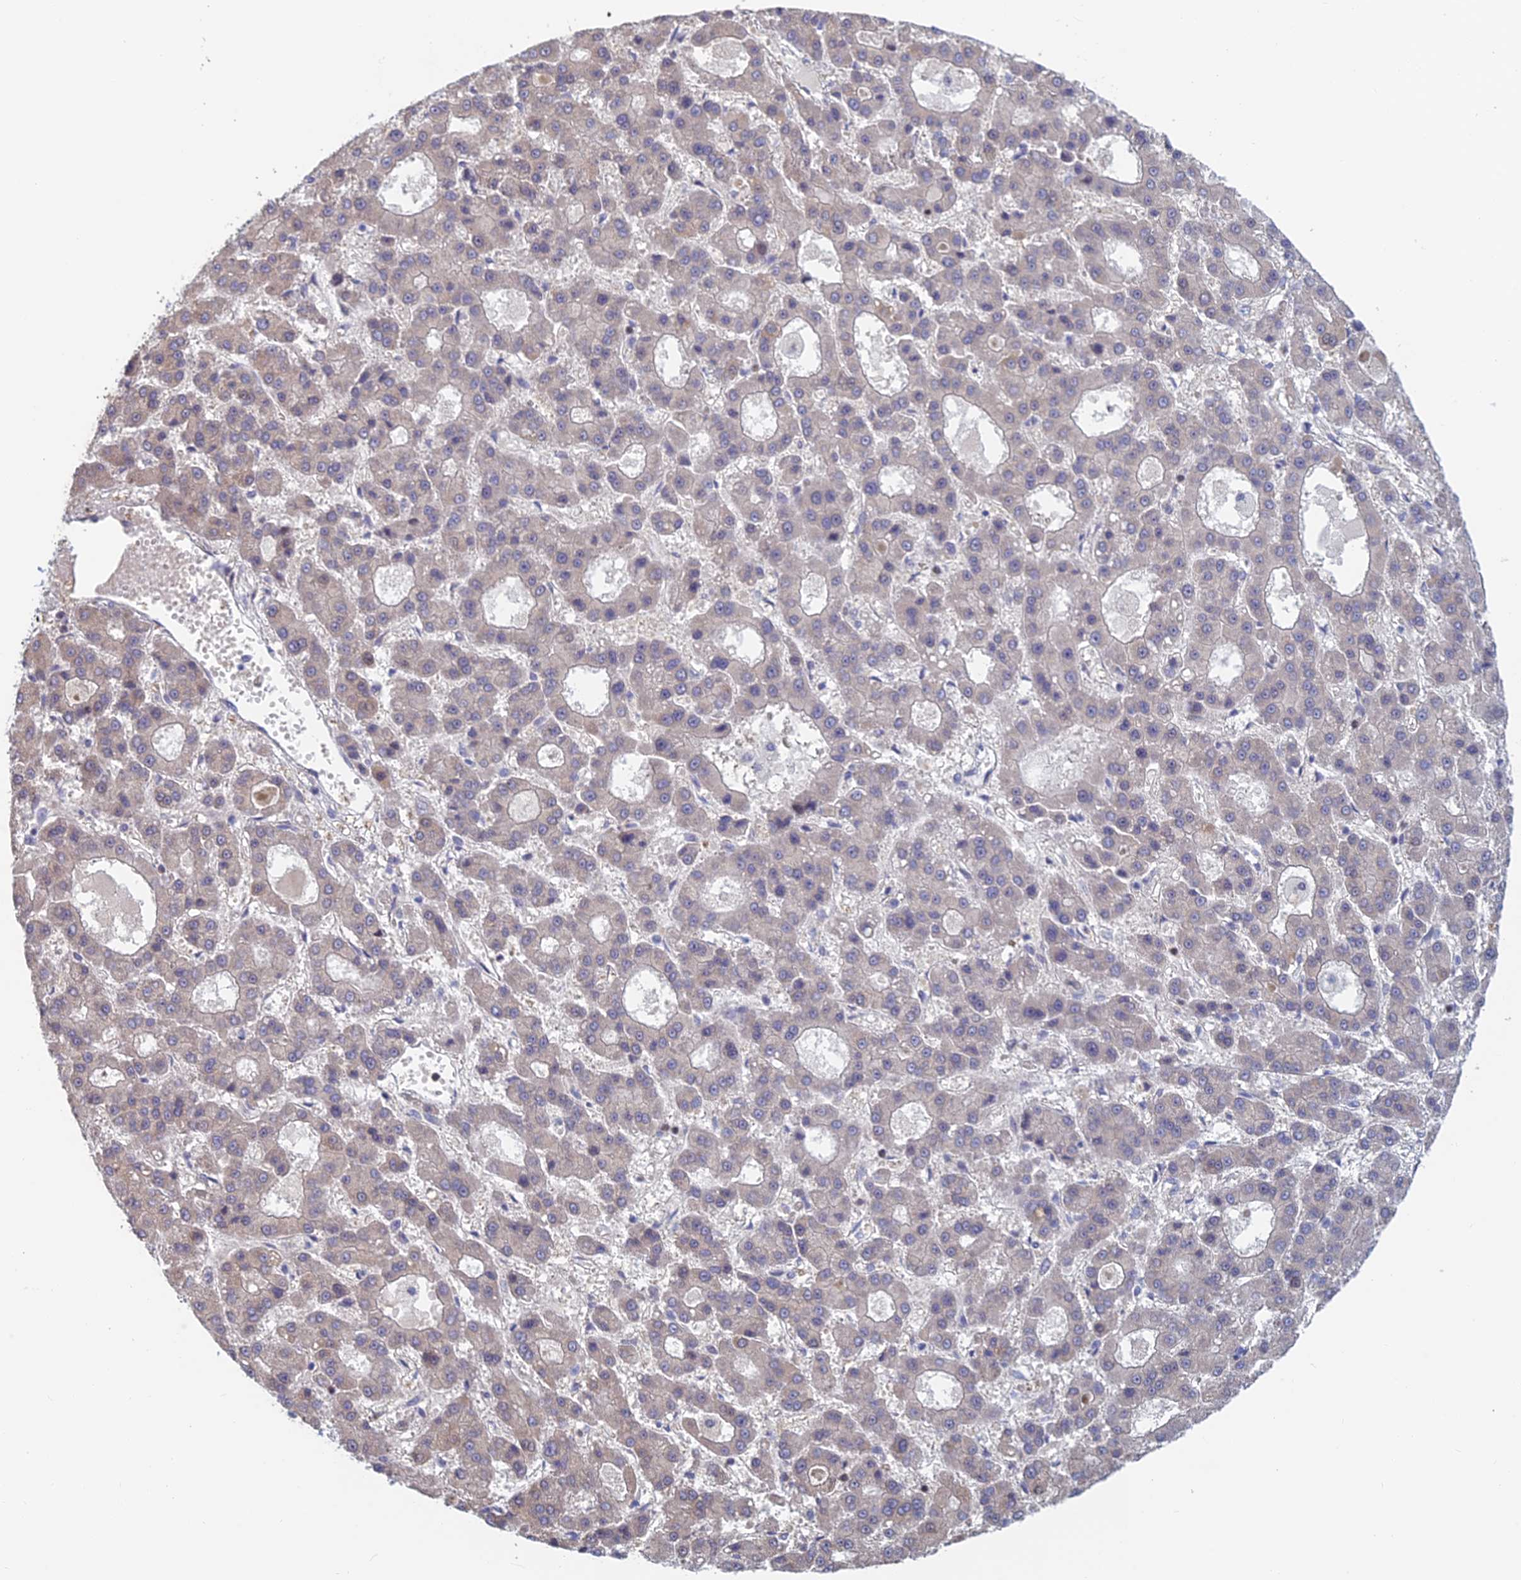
{"staining": {"intensity": "negative", "quantity": "none", "location": "none"}, "tissue": "liver cancer", "cell_type": "Tumor cells", "image_type": "cancer", "snomed": [{"axis": "morphology", "description": "Carcinoma, Hepatocellular, NOS"}, {"axis": "topography", "description": "Liver"}], "caption": "Immunohistochemistry (IHC) of human liver hepatocellular carcinoma shows no expression in tumor cells. (DAB IHC with hematoxylin counter stain).", "gene": "PPP1R26", "patient": {"sex": "male", "age": 70}}